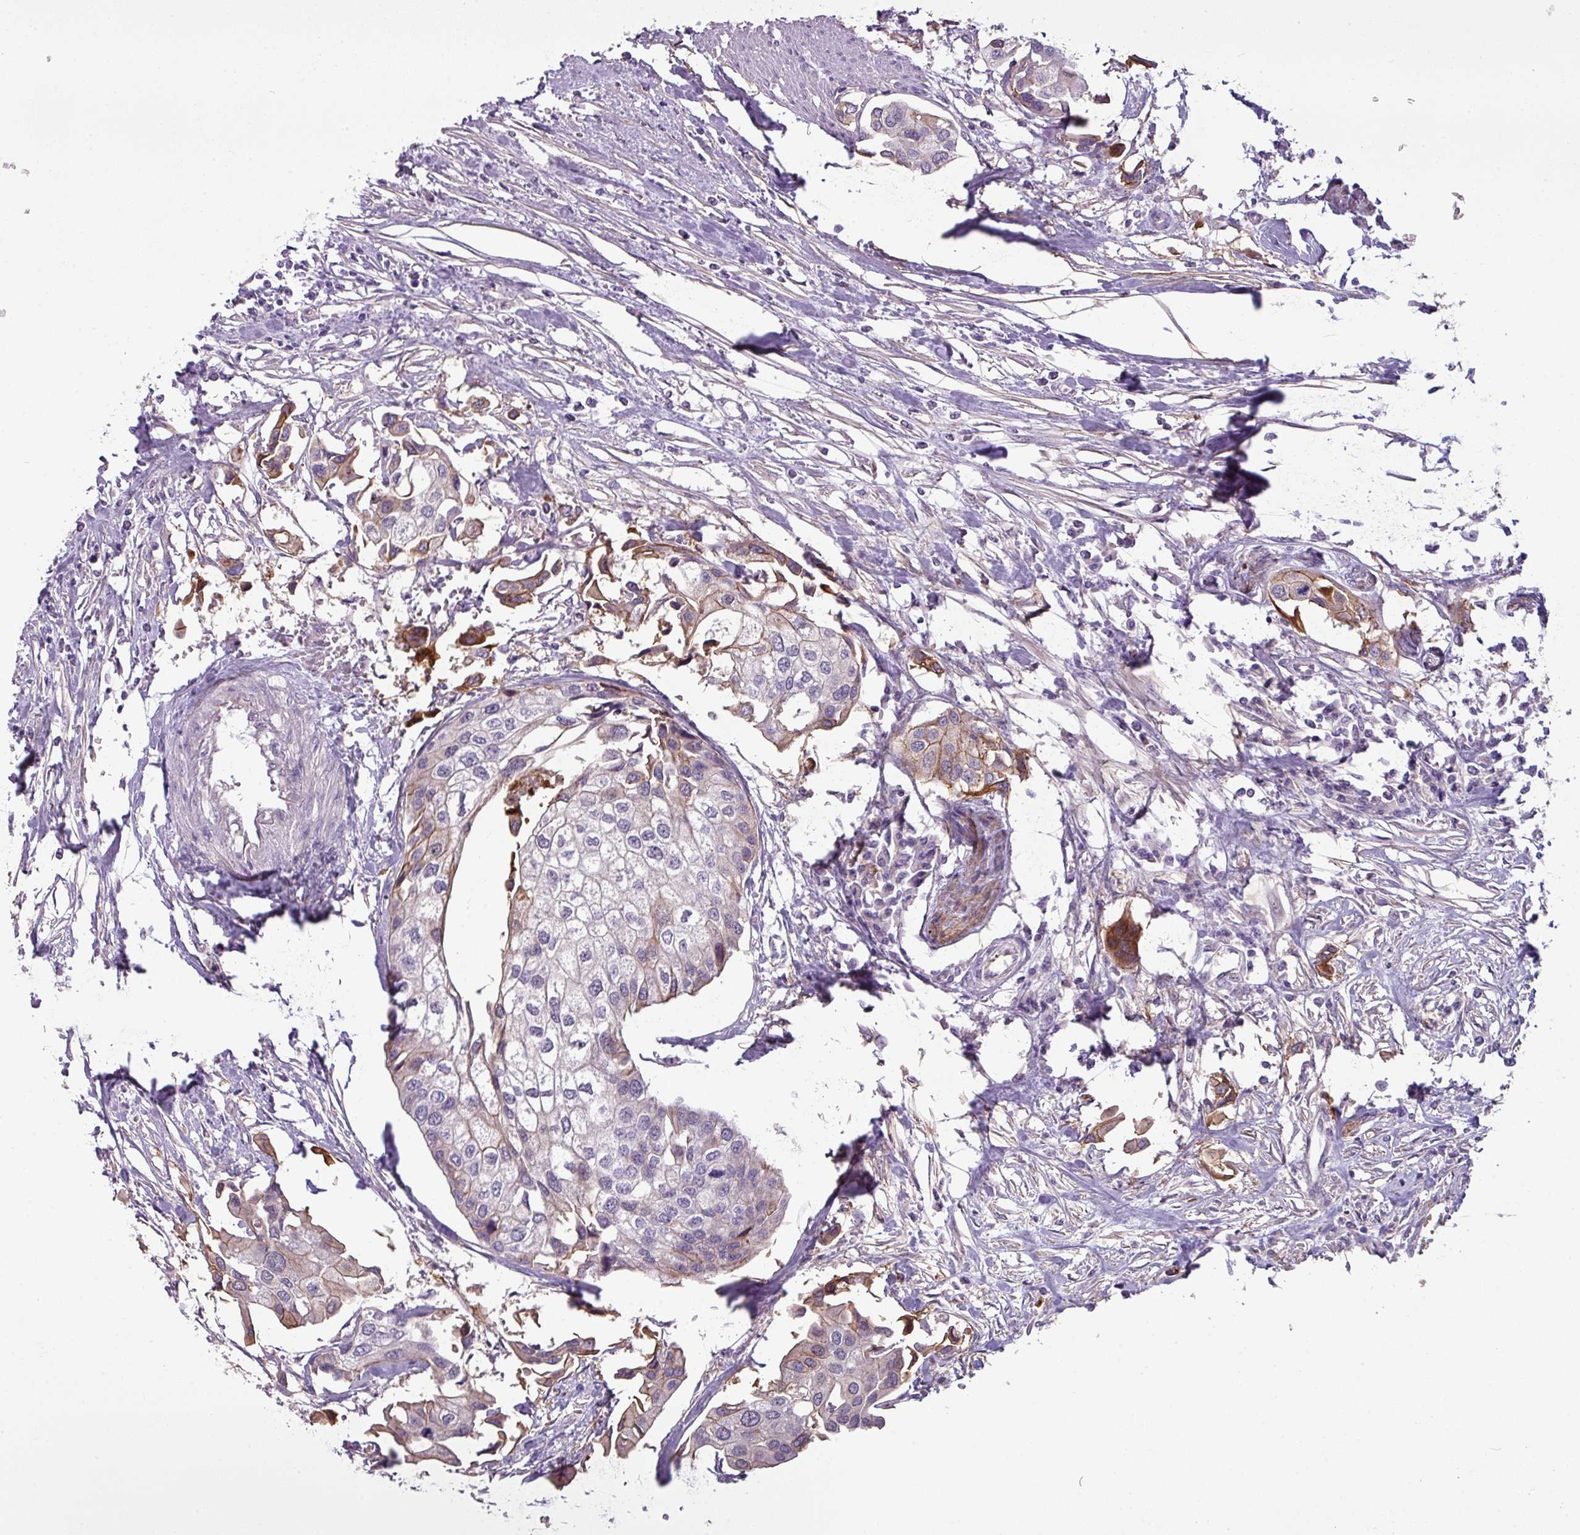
{"staining": {"intensity": "moderate", "quantity": "<25%", "location": "cytoplasmic/membranous"}, "tissue": "urothelial cancer", "cell_type": "Tumor cells", "image_type": "cancer", "snomed": [{"axis": "morphology", "description": "Urothelial carcinoma, High grade"}, {"axis": "topography", "description": "Urinary bladder"}], "caption": "About <25% of tumor cells in human urothelial cancer display moderate cytoplasmic/membranous protein staining as visualized by brown immunohistochemical staining.", "gene": "TMEM178B", "patient": {"sex": "male", "age": 64}}